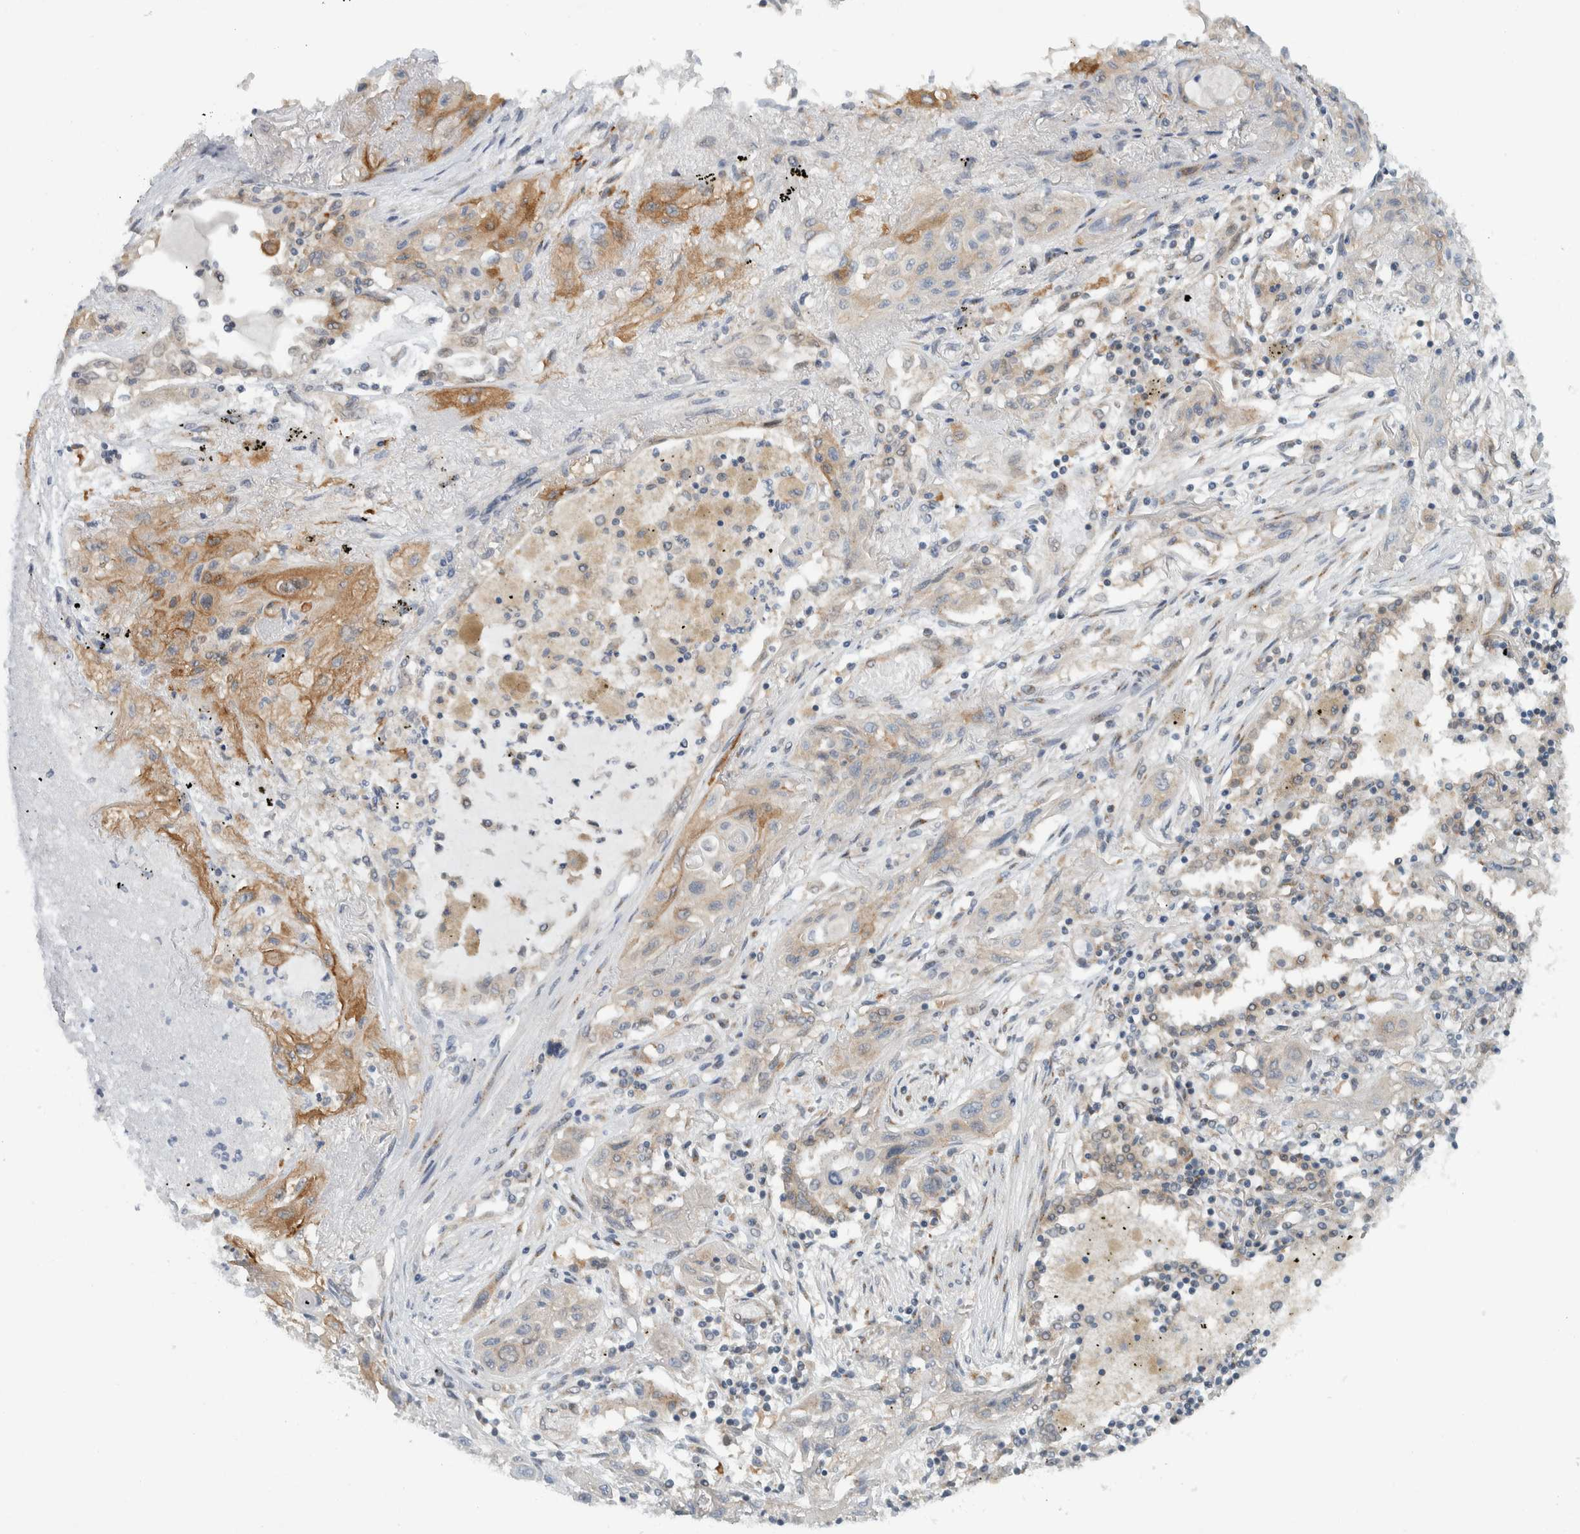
{"staining": {"intensity": "moderate", "quantity": "25%-75%", "location": "cytoplasmic/membranous"}, "tissue": "lung cancer", "cell_type": "Tumor cells", "image_type": "cancer", "snomed": [{"axis": "morphology", "description": "Squamous cell carcinoma, NOS"}, {"axis": "topography", "description": "Lung"}], "caption": "Brown immunohistochemical staining in human squamous cell carcinoma (lung) demonstrates moderate cytoplasmic/membranous staining in approximately 25%-75% of tumor cells. (IHC, brightfield microscopy, high magnification).", "gene": "RERE", "patient": {"sex": "female", "age": 47}}